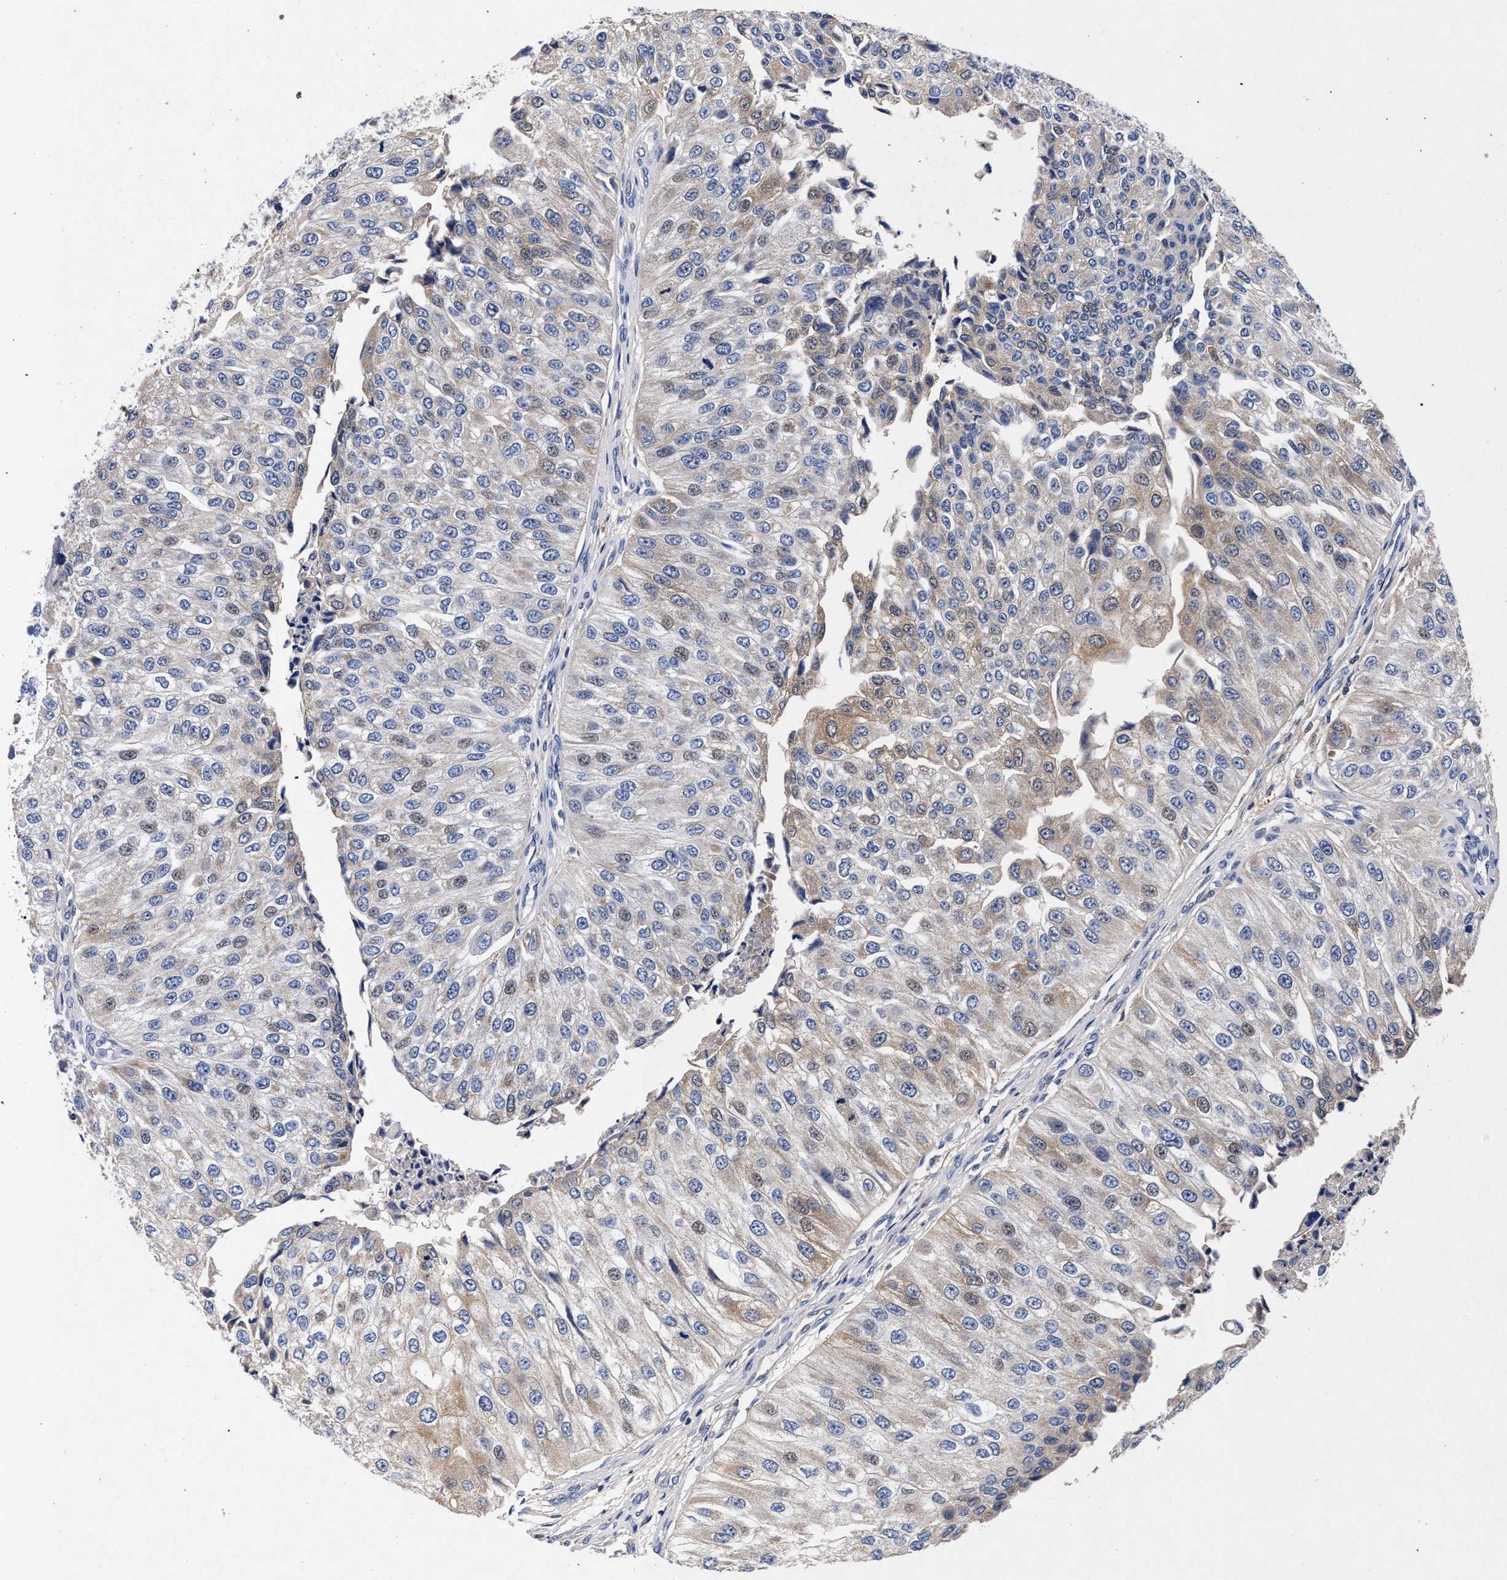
{"staining": {"intensity": "weak", "quantity": "25%-75%", "location": "cytoplasmic/membranous"}, "tissue": "urothelial cancer", "cell_type": "Tumor cells", "image_type": "cancer", "snomed": [{"axis": "morphology", "description": "Urothelial carcinoma, High grade"}, {"axis": "topography", "description": "Kidney"}, {"axis": "topography", "description": "Urinary bladder"}], "caption": "This is an image of immunohistochemistry (IHC) staining of urothelial cancer, which shows weak staining in the cytoplasmic/membranous of tumor cells.", "gene": "HSD17B14", "patient": {"sex": "male", "age": 77}}